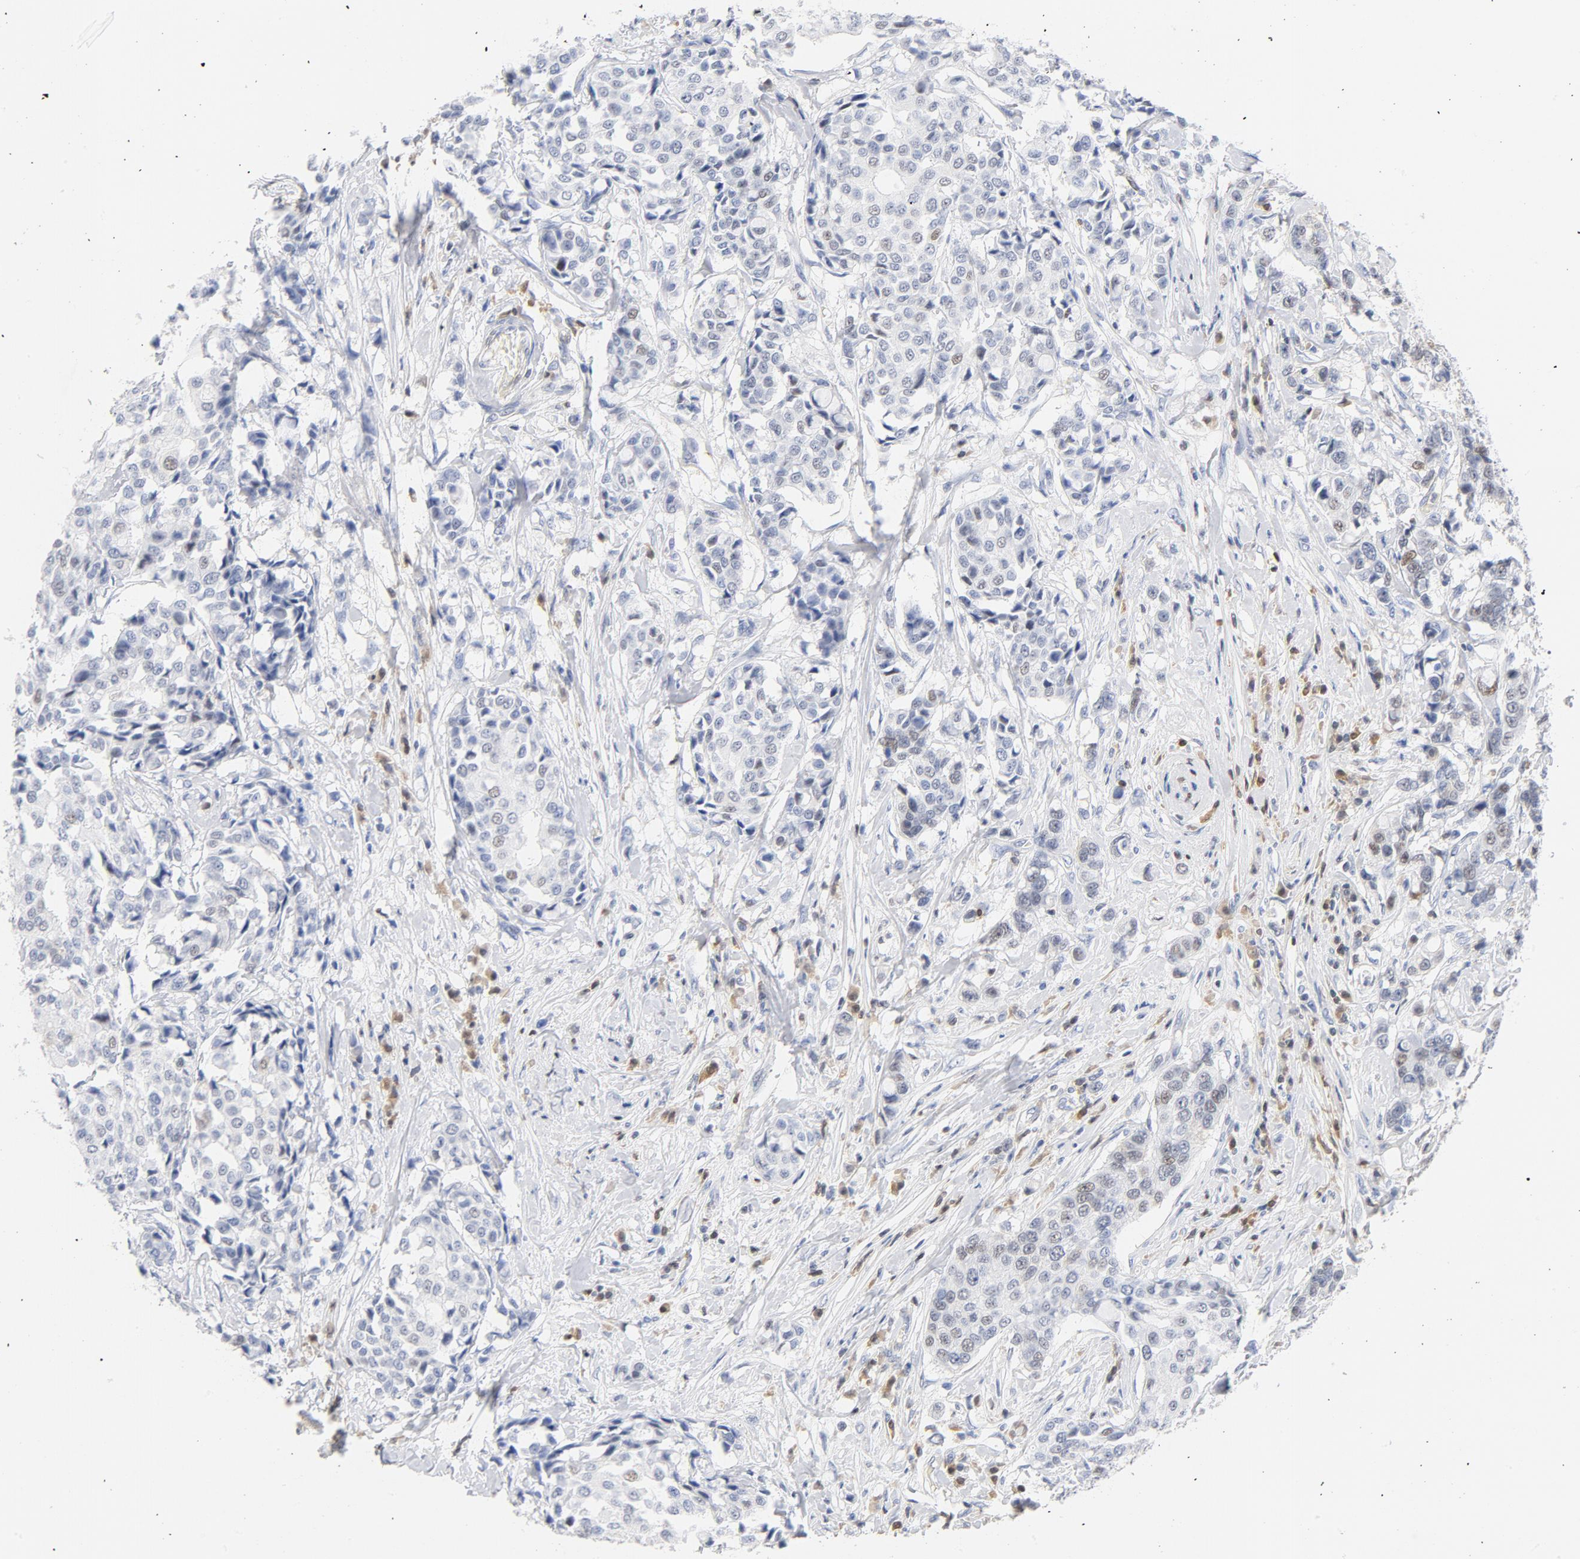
{"staining": {"intensity": "moderate", "quantity": "25%-75%", "location": "nuclear"}, "tissue": "breast cancer", "cell_type": "Tumor cells", "image_type": "cancer", "snomed": [{"axis": "morphology", "description": "Duct carcinoma"}, {"axis": "topography", "description": "Breast"}], "caption": "An immunohistochemistry (IHC) histopathology image of neoplastic tissue is shown. Protein staining in brown labels moderate nuclear positivity in breast invasive ductal carcinoma within tumor cells.", "gene": "CDKN1B", "patient": {"sex": "female", "age": 27}}